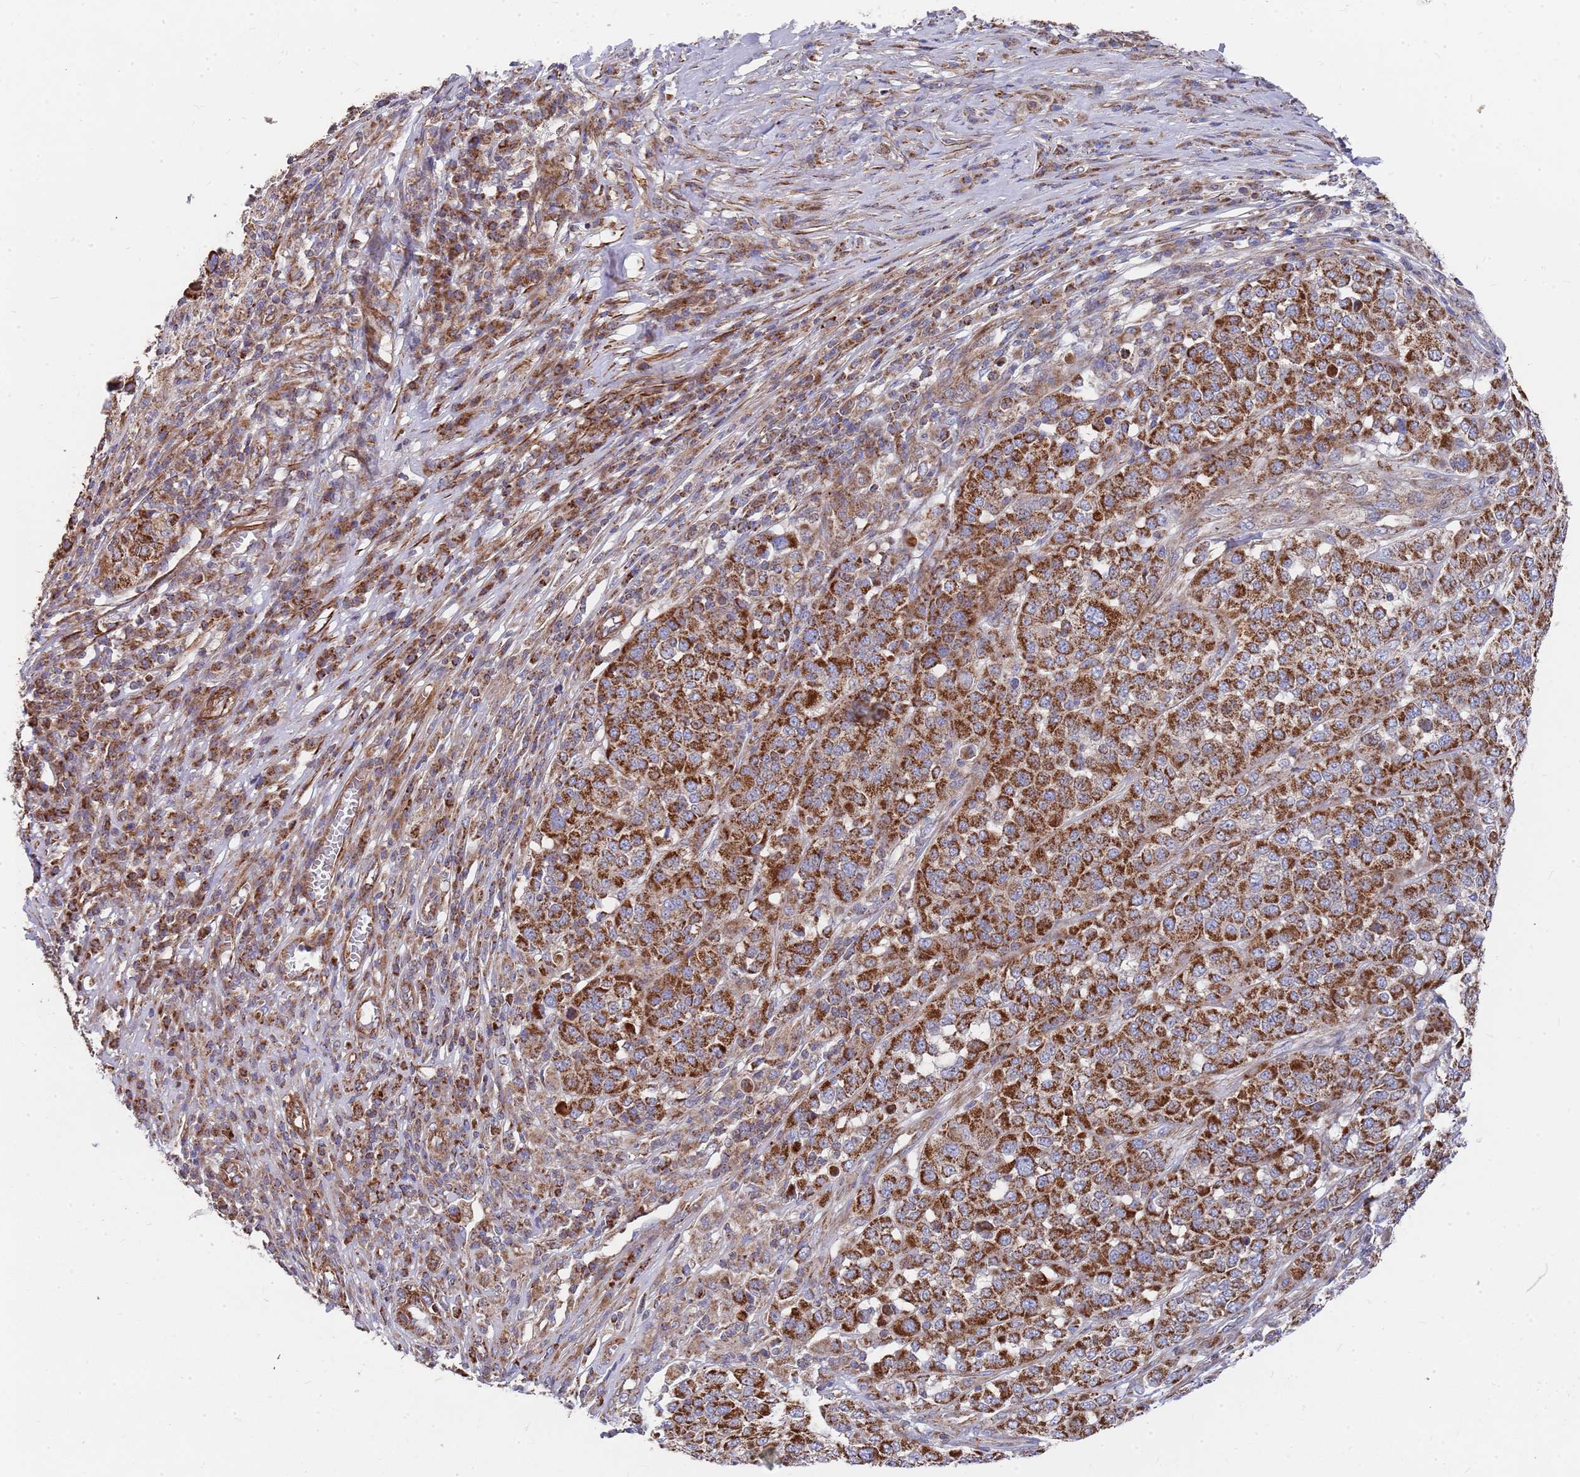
{"staining": {"intensity": "strong", "quantity": ">75%", "location": "cytoplasmic/membranous"}, "tissue": "melanoma", "cell_type": "Tumor cells", "image_type": "cancer", "snomed": [{"axis": "morphology", "description": "Malignant melanoma, Metastatic site"}, {"axis": "topography", "description": "Lymph node"}], "caption": "Immunohistochemical staining of human melanoma displays strong cytoplasmic/membranous protein staining in approximately >75% of tumor cells.", "gene": "WDFY3", "patient": {"sex": "male", "age": 44}}